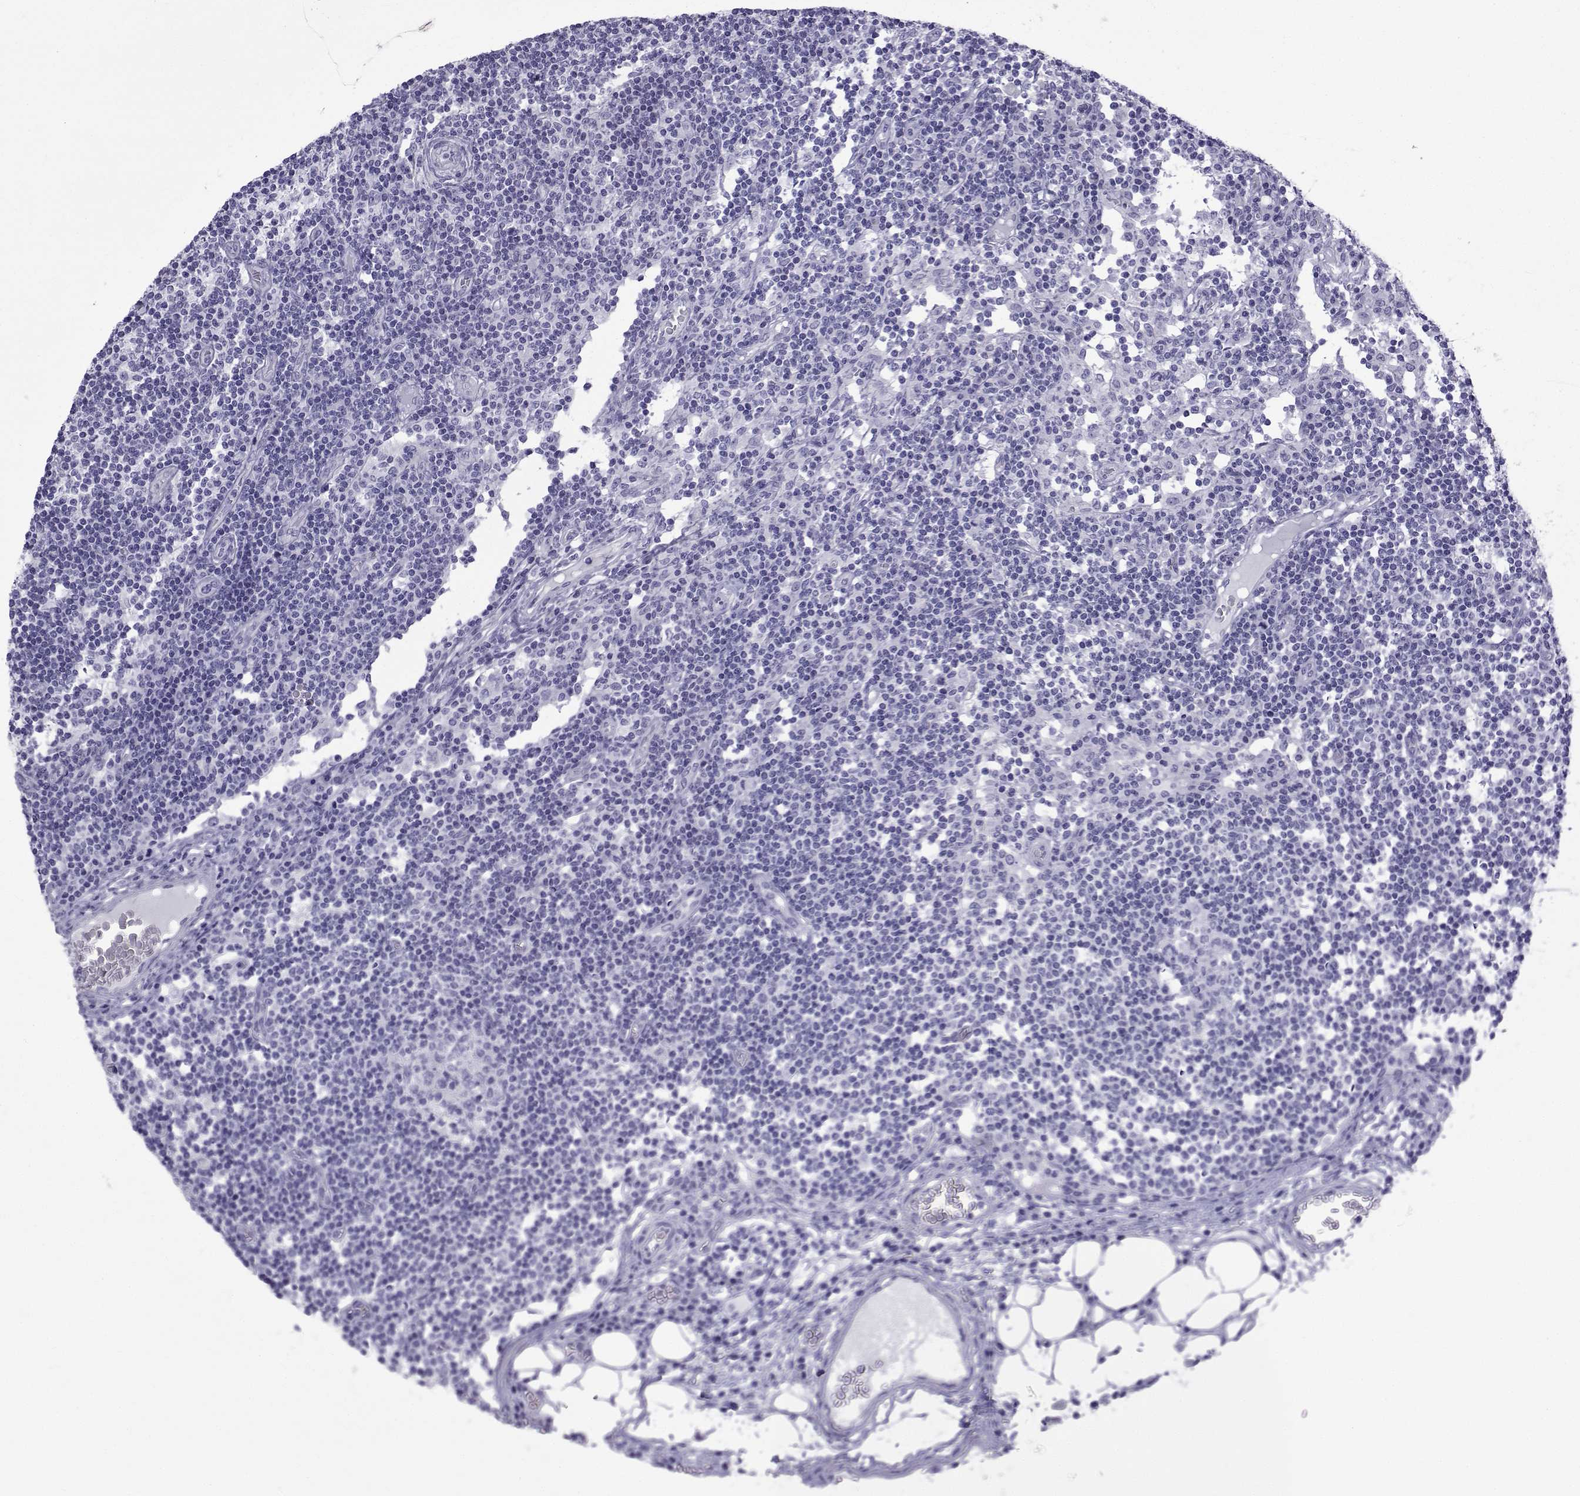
{"staining": {"intensity": "negative", "quantity": "none", "location": "none"}, "tissue": "lymph node", "cell_type": "Germinal center cells", "image_type": "normal", "snomed": [{"axis": "morphology", "description": "Normal tissue, NOS"}, {"axis": "topography", "description": "Lymph node"}], "caption": "Immunohistochemical staining of benign lymph node displays no significant positivity in germinal center cells. (Immunohistochemistry (ihc), brightfield microscopy, high magnification).", "gene": "TRIM46", "patient": {"sex": "female", "age": 72}}